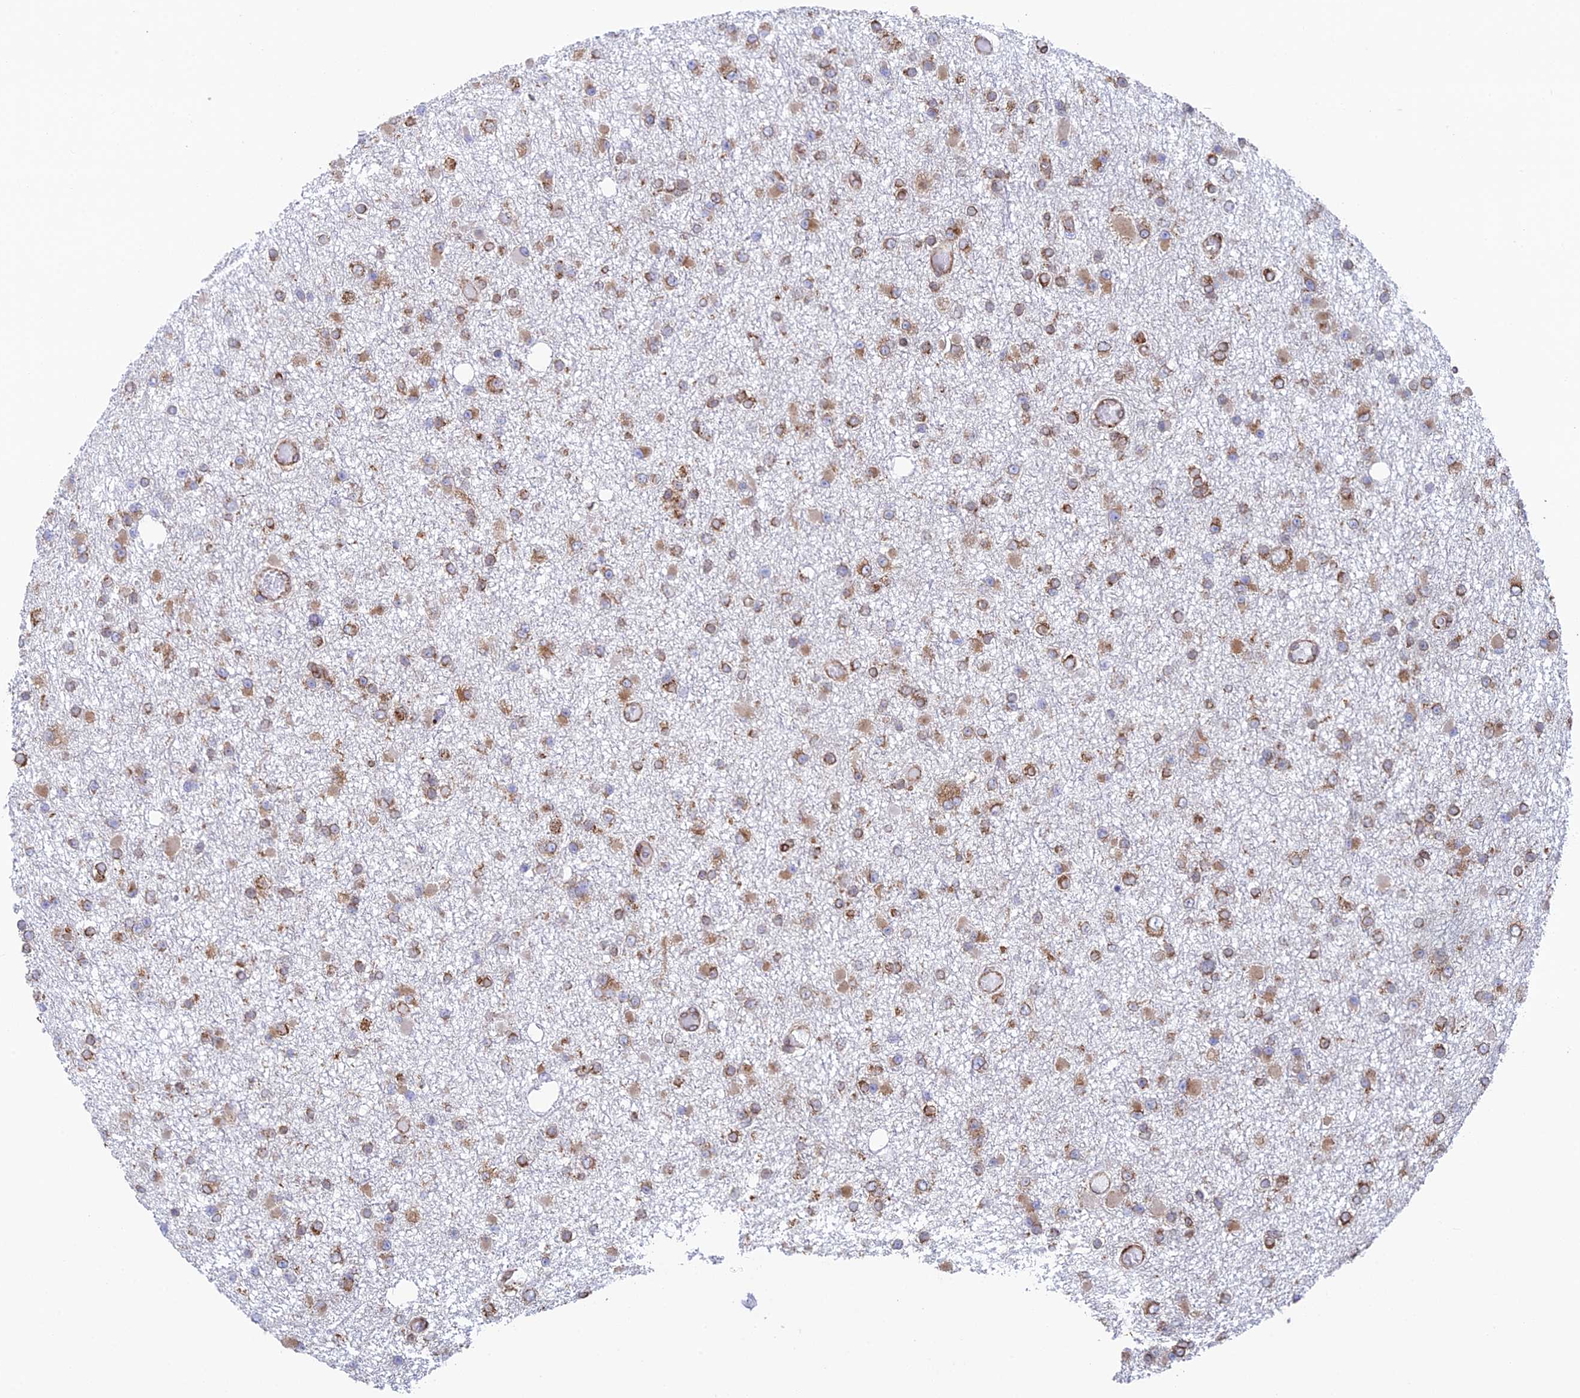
{"staining": {"intensity": "moderate", "quantity": "25%-75%", "location": "cytoplasmic/membranous"}, "tissue": "glioma", "cell_type": "Tumor cells", "image_type": "cancer", "snomed": [{"axis": "morphology", "description": "Glioma, malignant, Low grade"}, {"axis": "topography", "description": "Brain"}], "caption": "IHC image of human malignant low-grade glioma stained for a protein (brown), which demonstrates medium levels of moderate cytoplasmic/membranous positivity in about 25%-75% of tumor cells.", "gene": "CCDC69", "patient": {"sex": "female", "age": 22}}